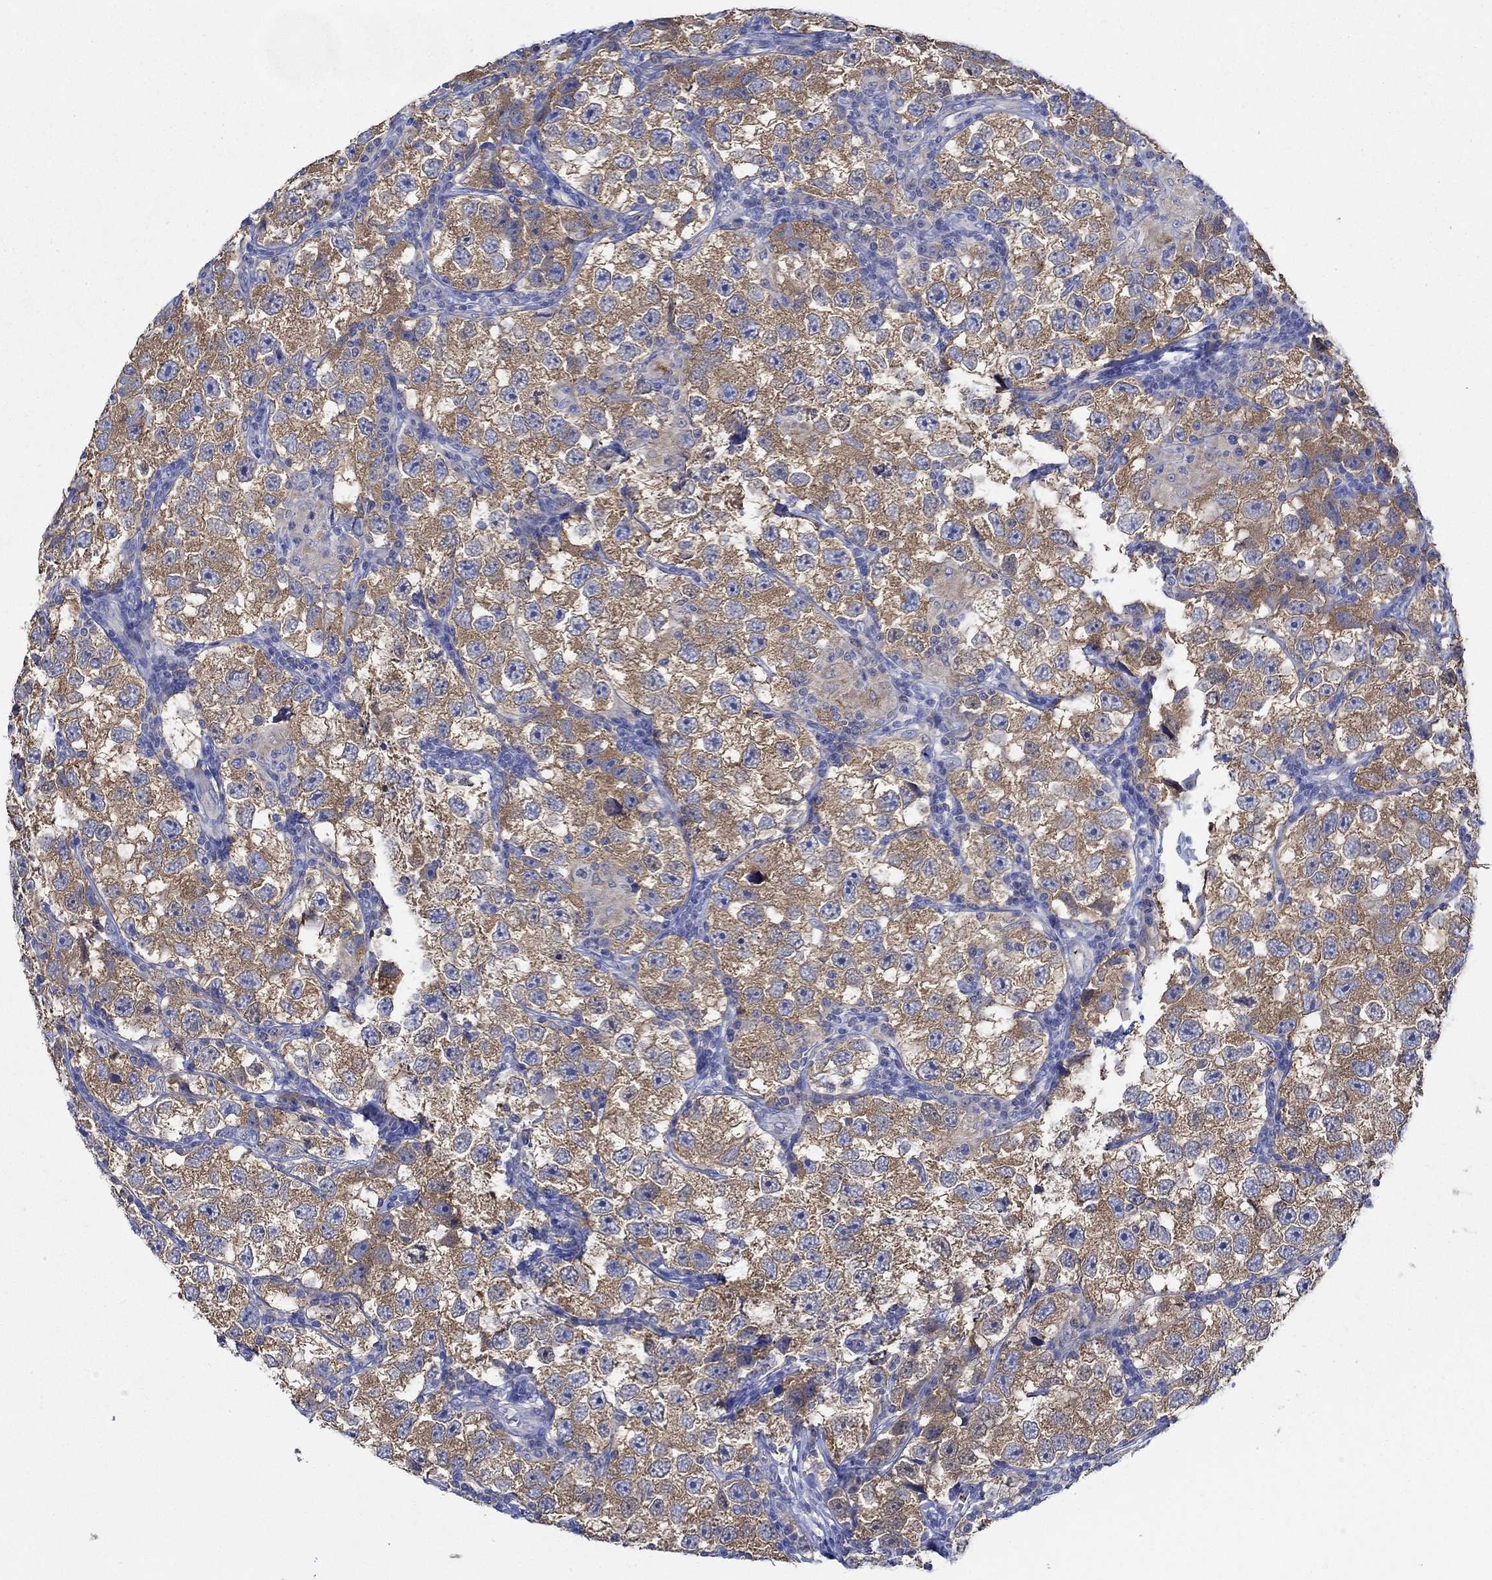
{"staining": {"intensity": "moderate", "quantity": ">75%", "location": "cytoplasmic/membranous"}, "tissue": "testis cancer", "cell_type": "Tumor cells", "image_type": "cancer", "snomed": [{"axis": "morphology", "description": "Seminoma, NOS"}, {"axis": "topography", "description": "Testis"}], "caption": "Testis seminoma stained with a protein marker shows moderate staining in tumor cells.", "gene": "SLC27A3", "patient": {"sex": "male", "age": 26}}